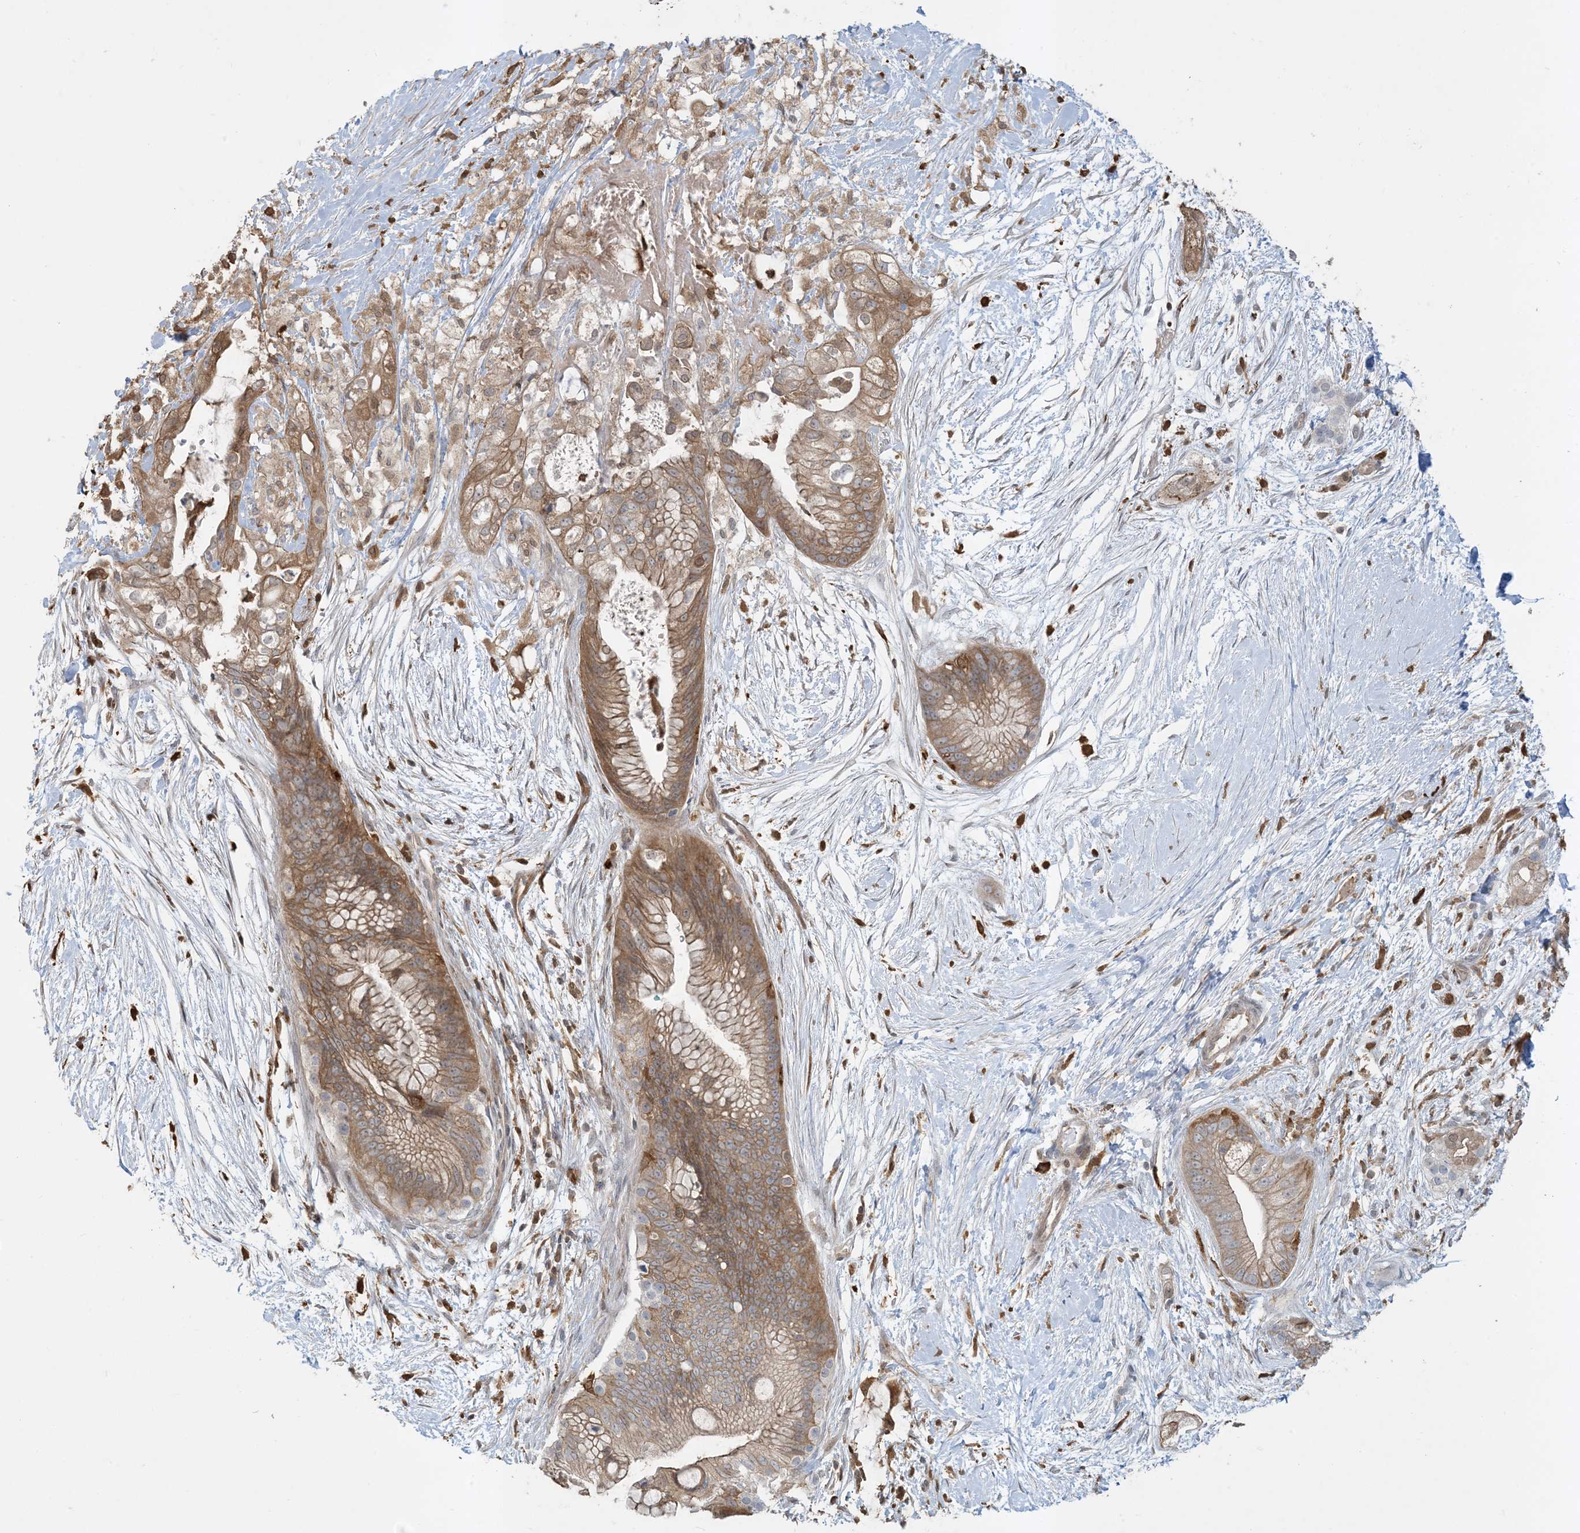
{"staining": {"intensity": "moderate", "quantity": ">75%", "location": "cytoplasmic/membranous"}, "tissue": "pancreatic cancer", "cell_type": "Tumor cells", "image_type": "cancer", "snomed": [{"axis": "morphology", "description": "Adenocarcinoma, NOS"}, {"axis": "topography", "description": "Pancreas"}], "caption": "Protein expression analysis of human adenocarcinoma (pancreatic) reveals moderate cytoplasmic/membranous expression in approximately >75% of tumor cells.", "gene": "TMSB4X", "patient": {"sex": "male", "age": 53}}